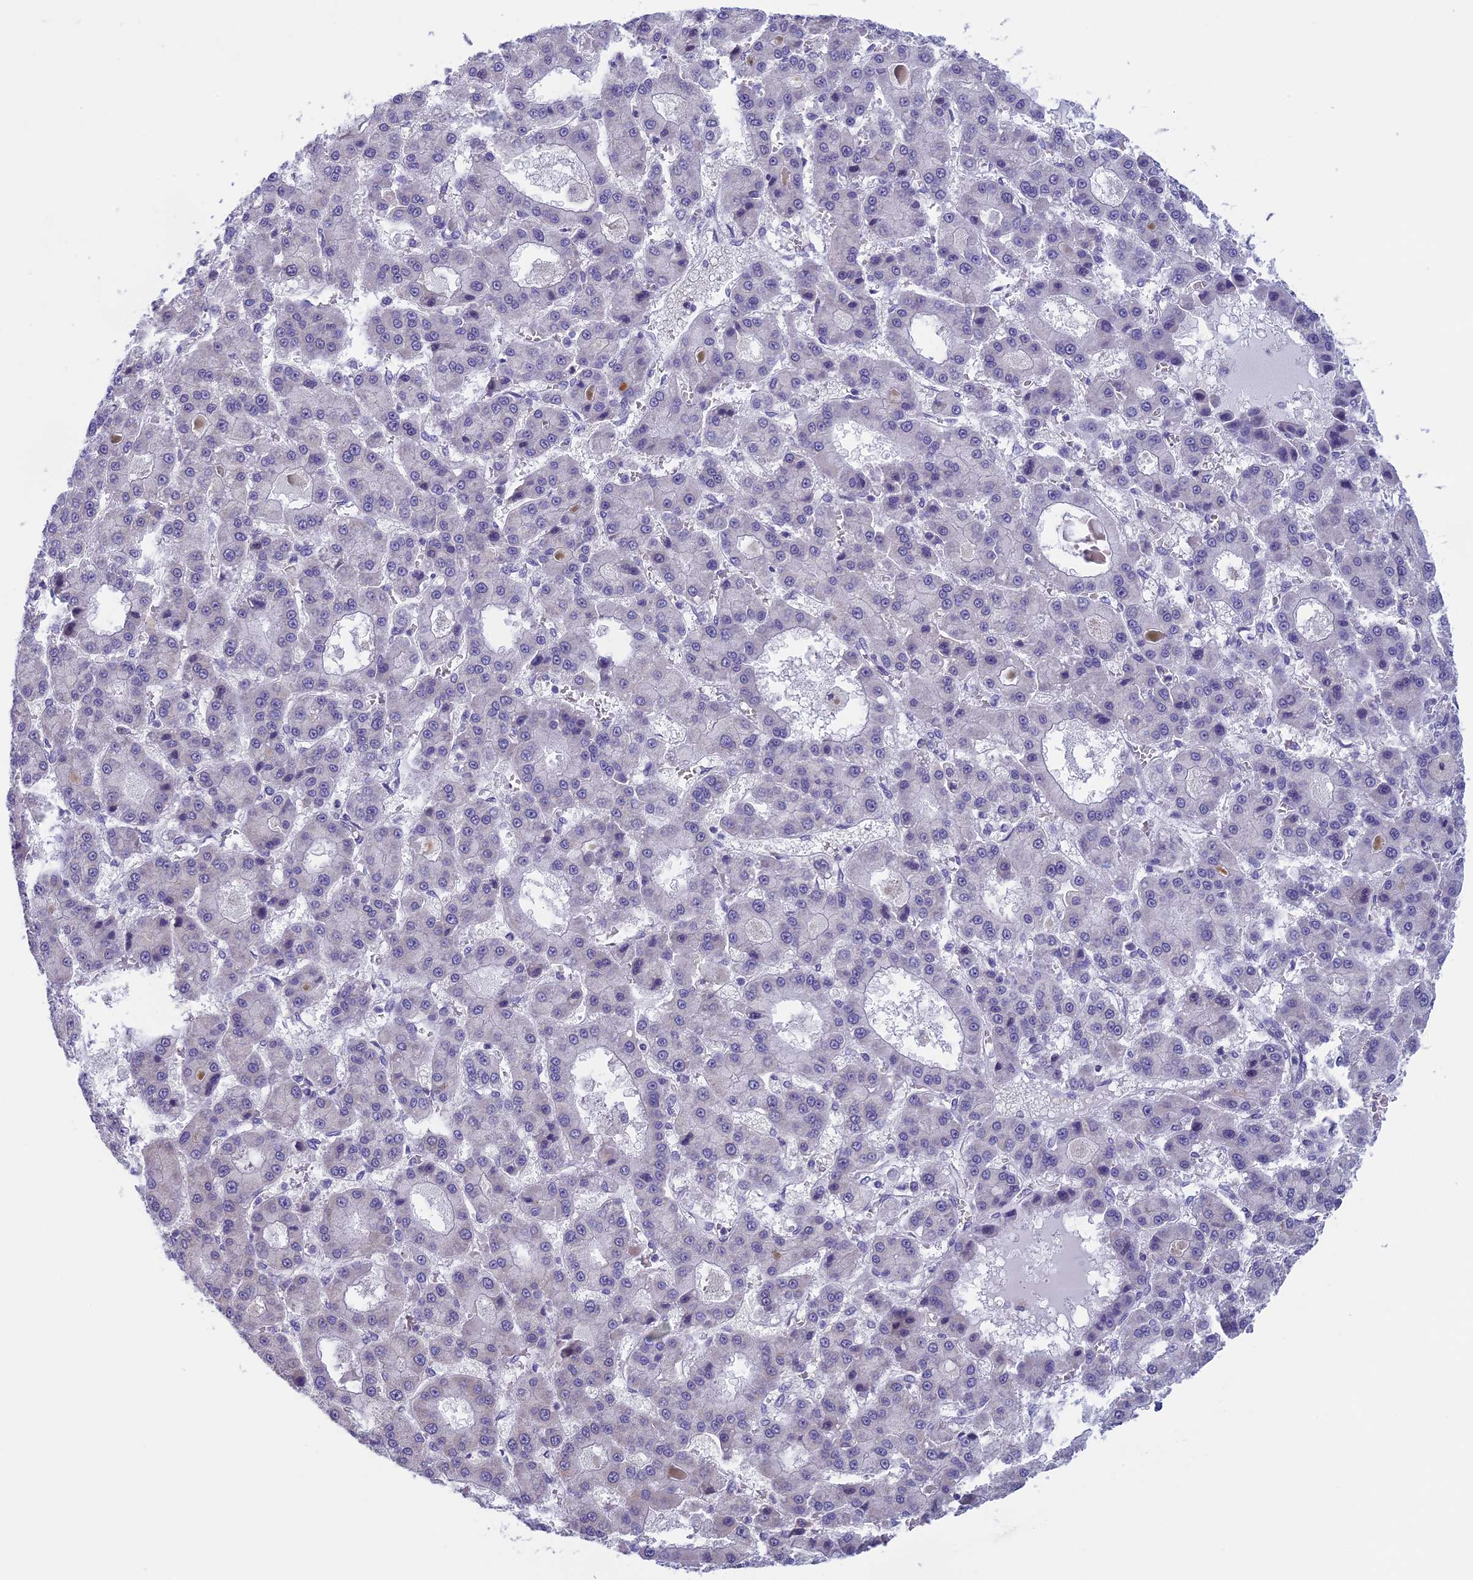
{"staining": {"intensity": "negative", "quantity": "none", "location": "none"}, "tissue": "liver cancer", "cell_type": "Tumor cells", "image_type": "cancer", "snomed": [{"axis": "morphology", "description": "Carcinoma, Hepatocellular, NOS"}, {"axis": "topography", "description": "Liver"}], "caption": "IHC image of neoplastic tissue: liver hepatocellular carcinoma stained with DAB reveals no significant protein positivity in tumor cells. The staining was performed using DAB to visualize the protein expression in brown, while the nuclei were stained in blue with hematoxylin (Magnification: 20x).", "gene": "ARHGEF37", "patient": {"sex": "male", "age": 70}}